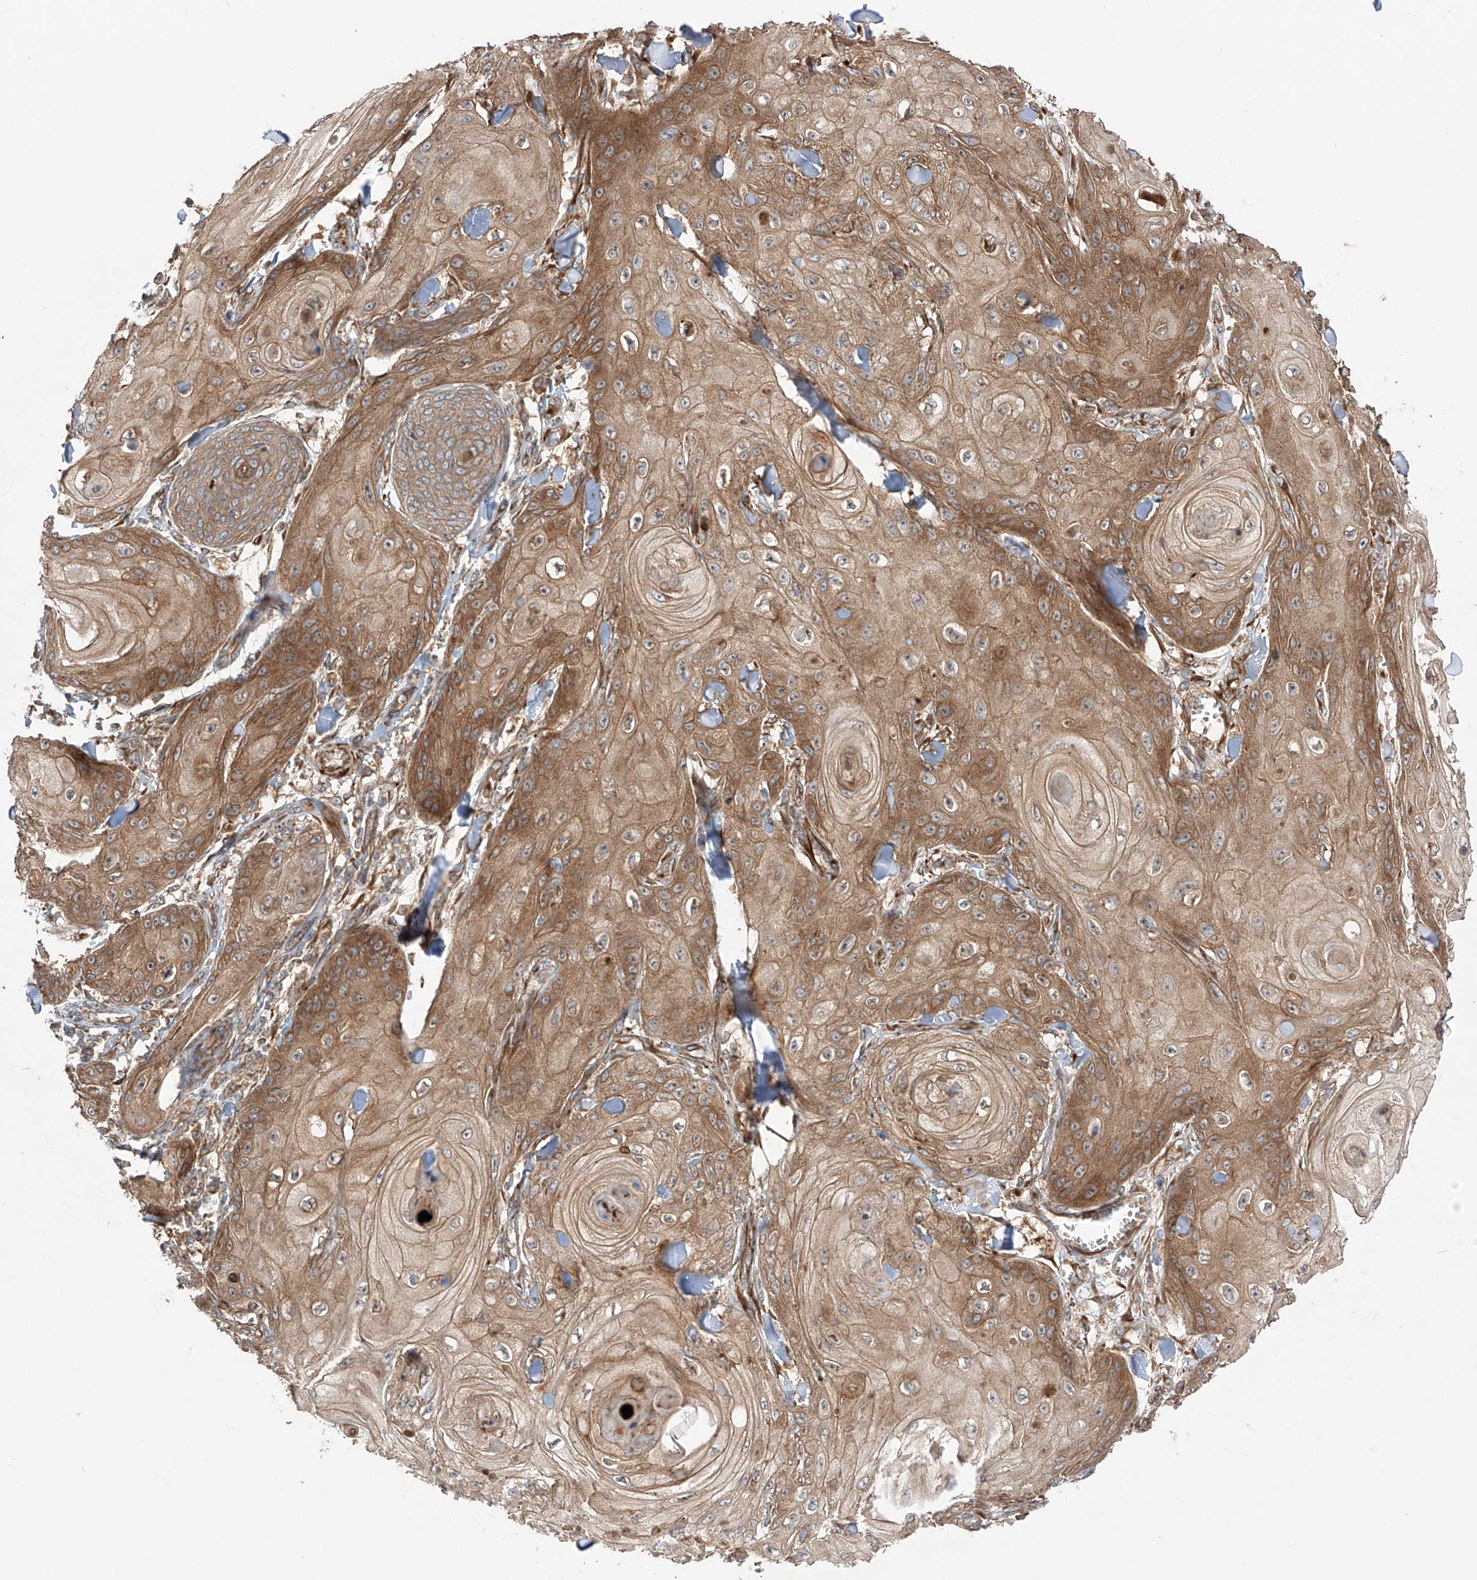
{"staining": {"intensity": "moderate", "quantity": ">75%", "location": "cytoplasmic/membranous"}, "tissue": "skin cancer", "cell_type": "Tumor cells", "image_type": "cancer", "snomed": [{"axis": "morphology", "description": "Squamous cell carcinoma, NOS"}, {"axis": "topography", "description": "Skin"}], "caption": "High-magnification brightfield microscopy of skin squamous cell carcinoma stained with DAB (3,3'-diaminobenzidine) (brown) and counterstained with hematoxylin (blue). tumor cells exhibit moderate cytoplasmic/membranous positivity is appreciated in about>75% of cells.", "gene": "YKT6", "patient": {"sex": "male", "age": 74}}